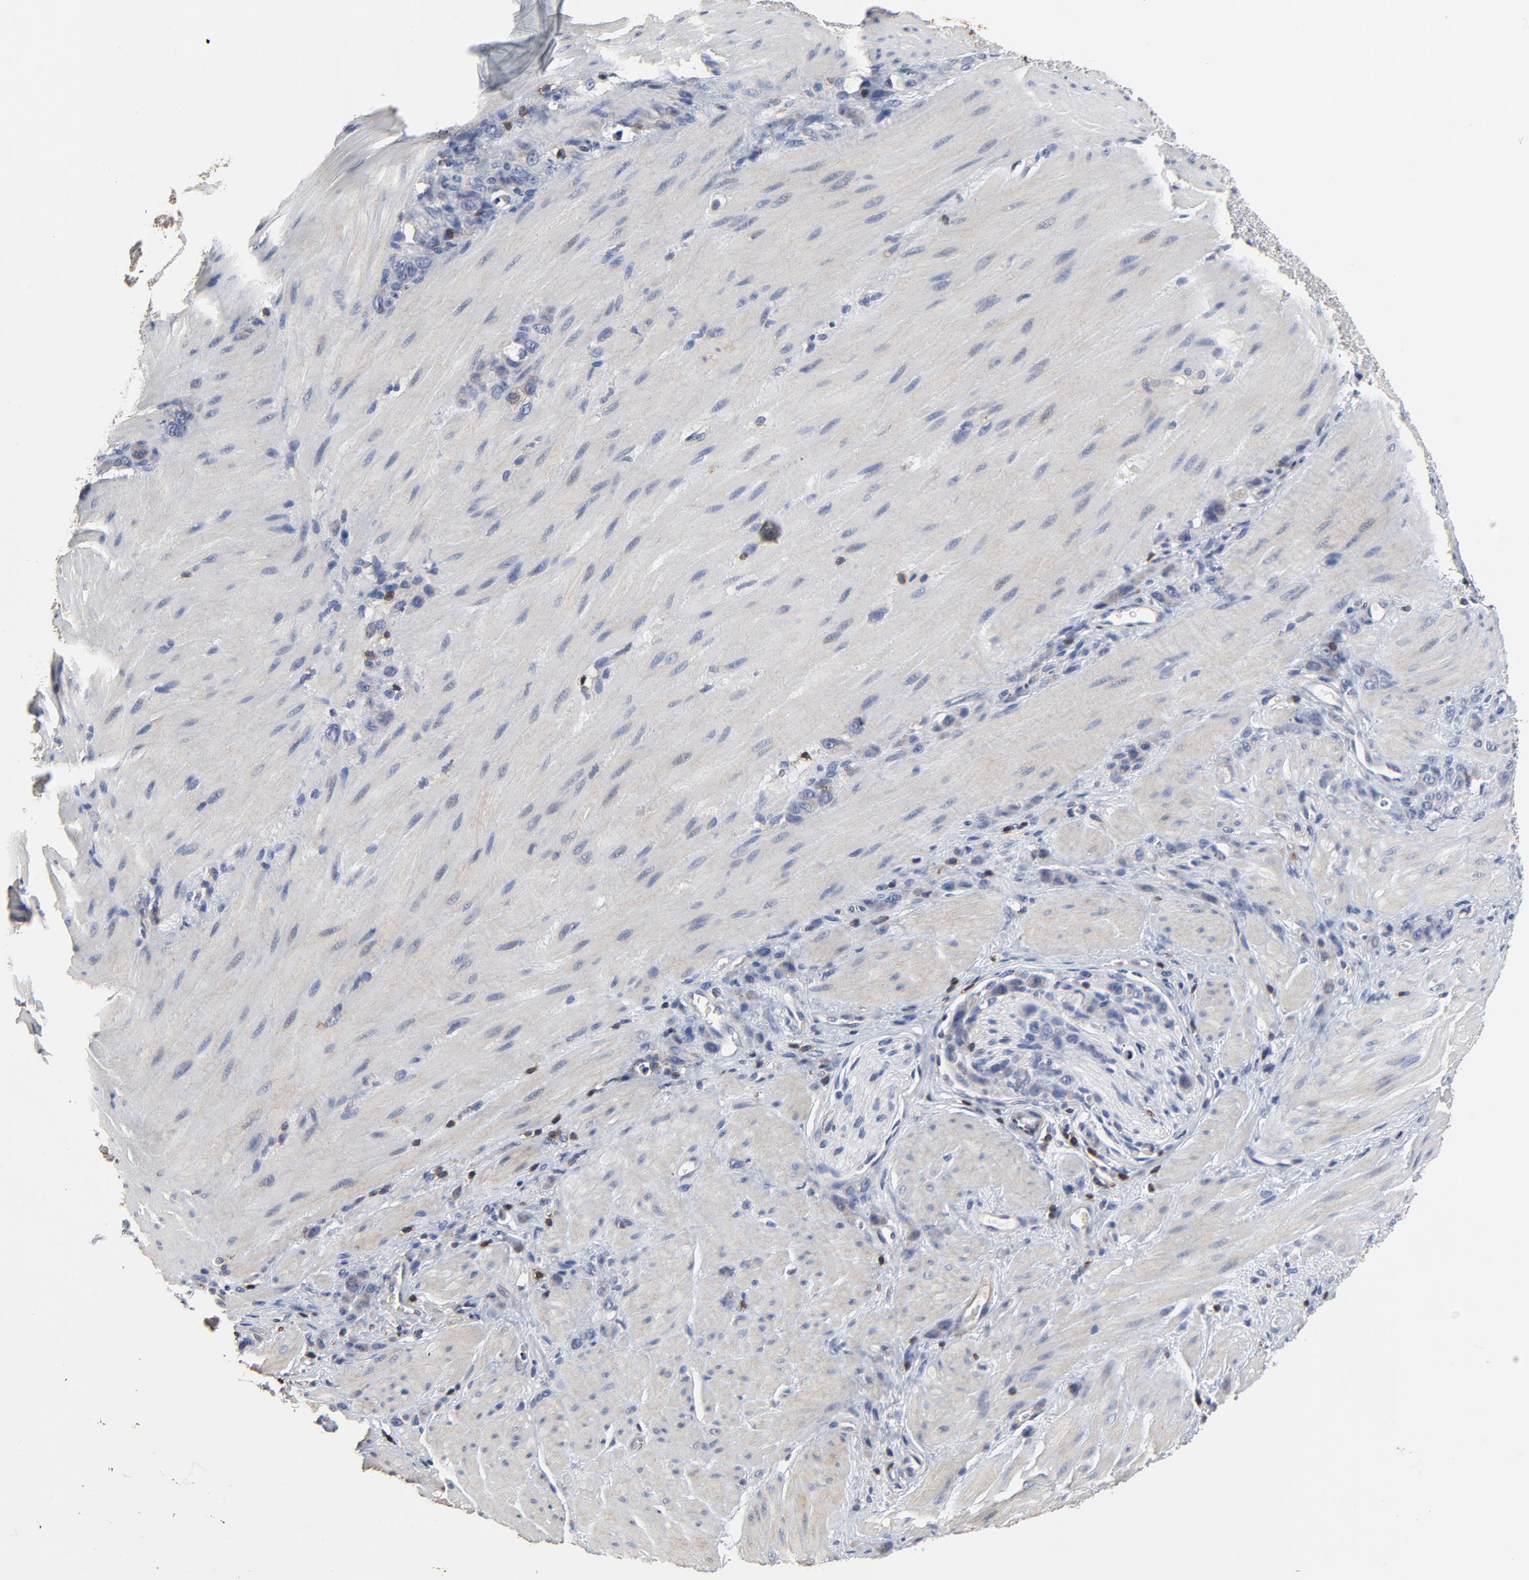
{"staining": {"intensity": "weak", "quantity": "<25%", "location": "cytoplasmic/membranous"}, "tissue": "stomach cancer", "cell_type": "Tumor cells", "image_type": "cancer", "snomed": [{"axis": "morphology", "description": "Normal tissue, NOS"}, {"axis": "morphology", "description": "Adenocarcinoma, NOS"}, {"axis": "topography", "description": "Stomach"}], "caption": "Tumor cells show no significant staining in stomach cancer.", "gene": "SKAP1", "patient": {"sex": "male", "age": 82}}